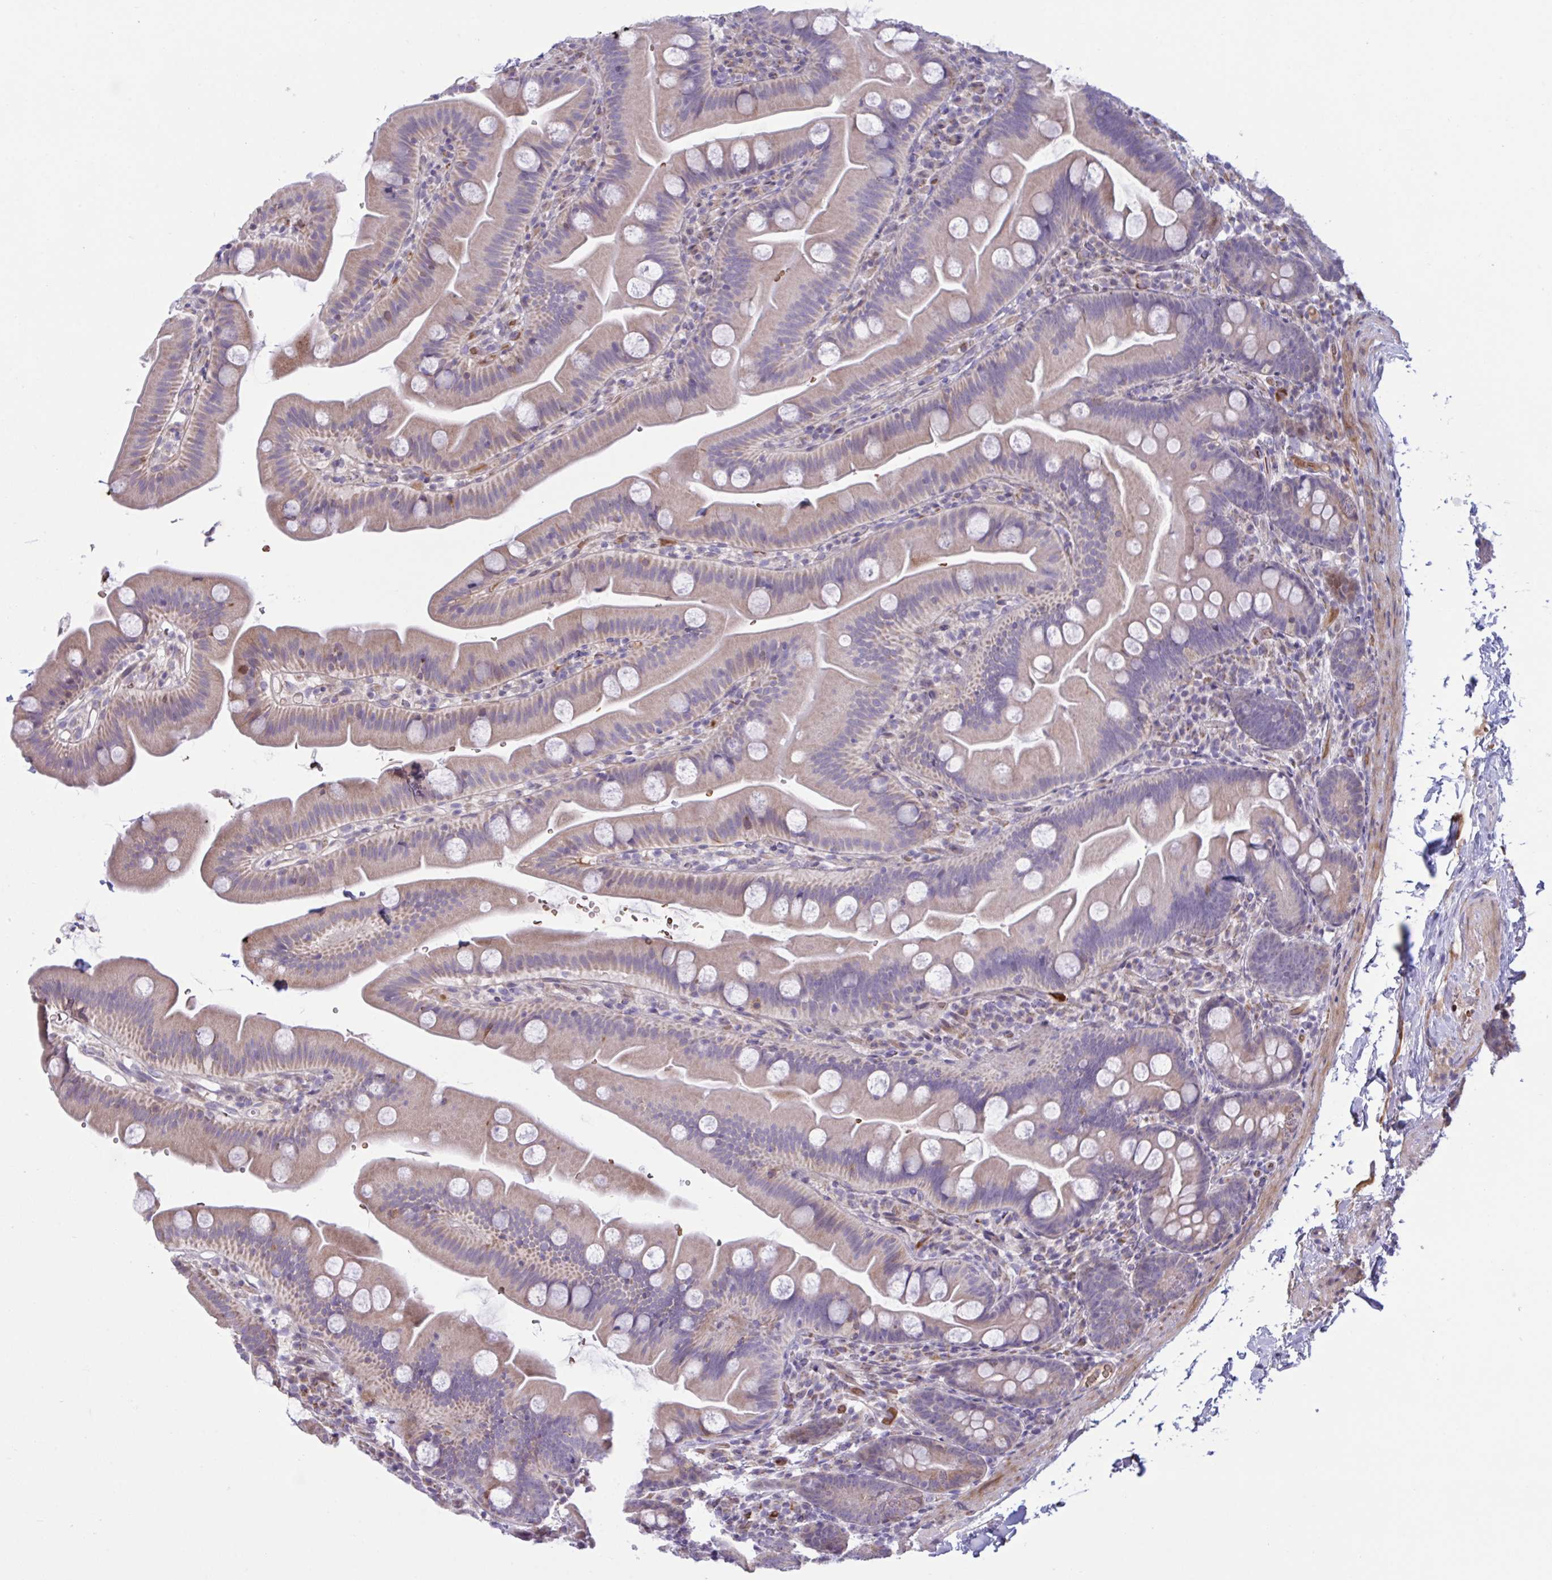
{"staining": {"intensity": "weak", "quantity": ">75%", "location": "cytoplasmic/membranous"}, "tissue": "small intestine", "cell_type": "Glandular cells", "image_type": "normal", "snomed": [{"axis": "morphology", "description": "Normal tissue, NOS"}, {"axis": "topography", "description": "Small intestine"}], "caption": "The micrograph demonstrates immunohistochemical staining of benign small intestine. There is weak cytoplasmic/membranous positivity is identified in approximately >75% of glandular cells. Ihc stains the protein in brown and the nuclei are stained blue.", "gene": "VWC2", "patient": {"sex": "female", "age": 68}}